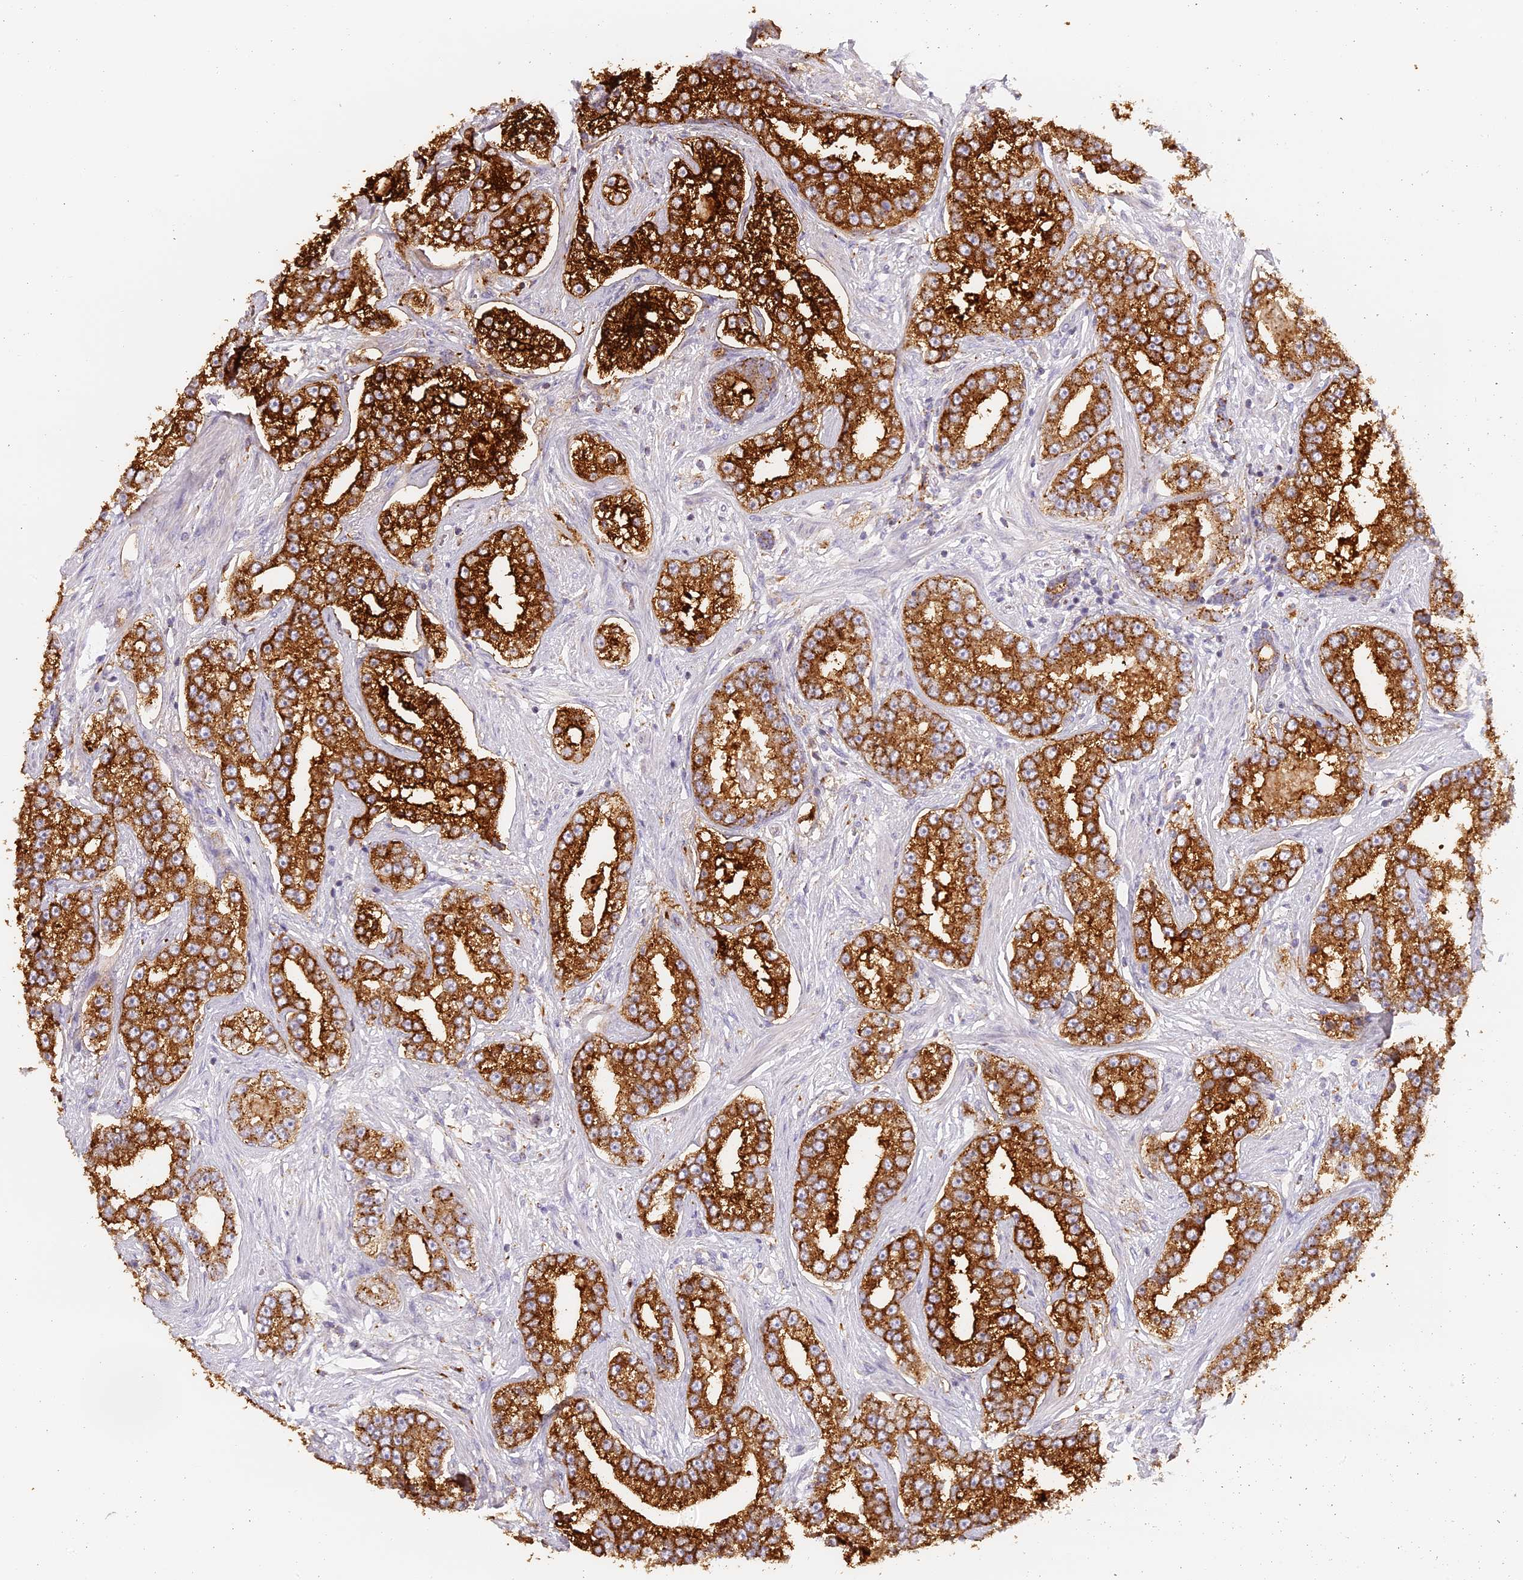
{"staining": {"intensity": "strong", "quantity": ">75%", "location": "cytoplasmic/membranous"}, "tissue": "prostate cancer", "cell_type": "Tumor cells", "image_type": "cancer", "snomed": [{"axis": "morphology", "description": "Normal tissue, NOS"}, {"axis": "morphology", "description": "Adenocarcinoma, High grade"}, {"axis": "topography", "description": "Prostate"}], "caption": "This micrograph exhibits immunohistochemistry staining of human prostate high-grade adenocarcinoma, with high strong cytoplasmic/membranous expression in approximately >75% of tumor cells.", "gene": "LAMP2", "patient": {"sex": "male", "age": 83}}